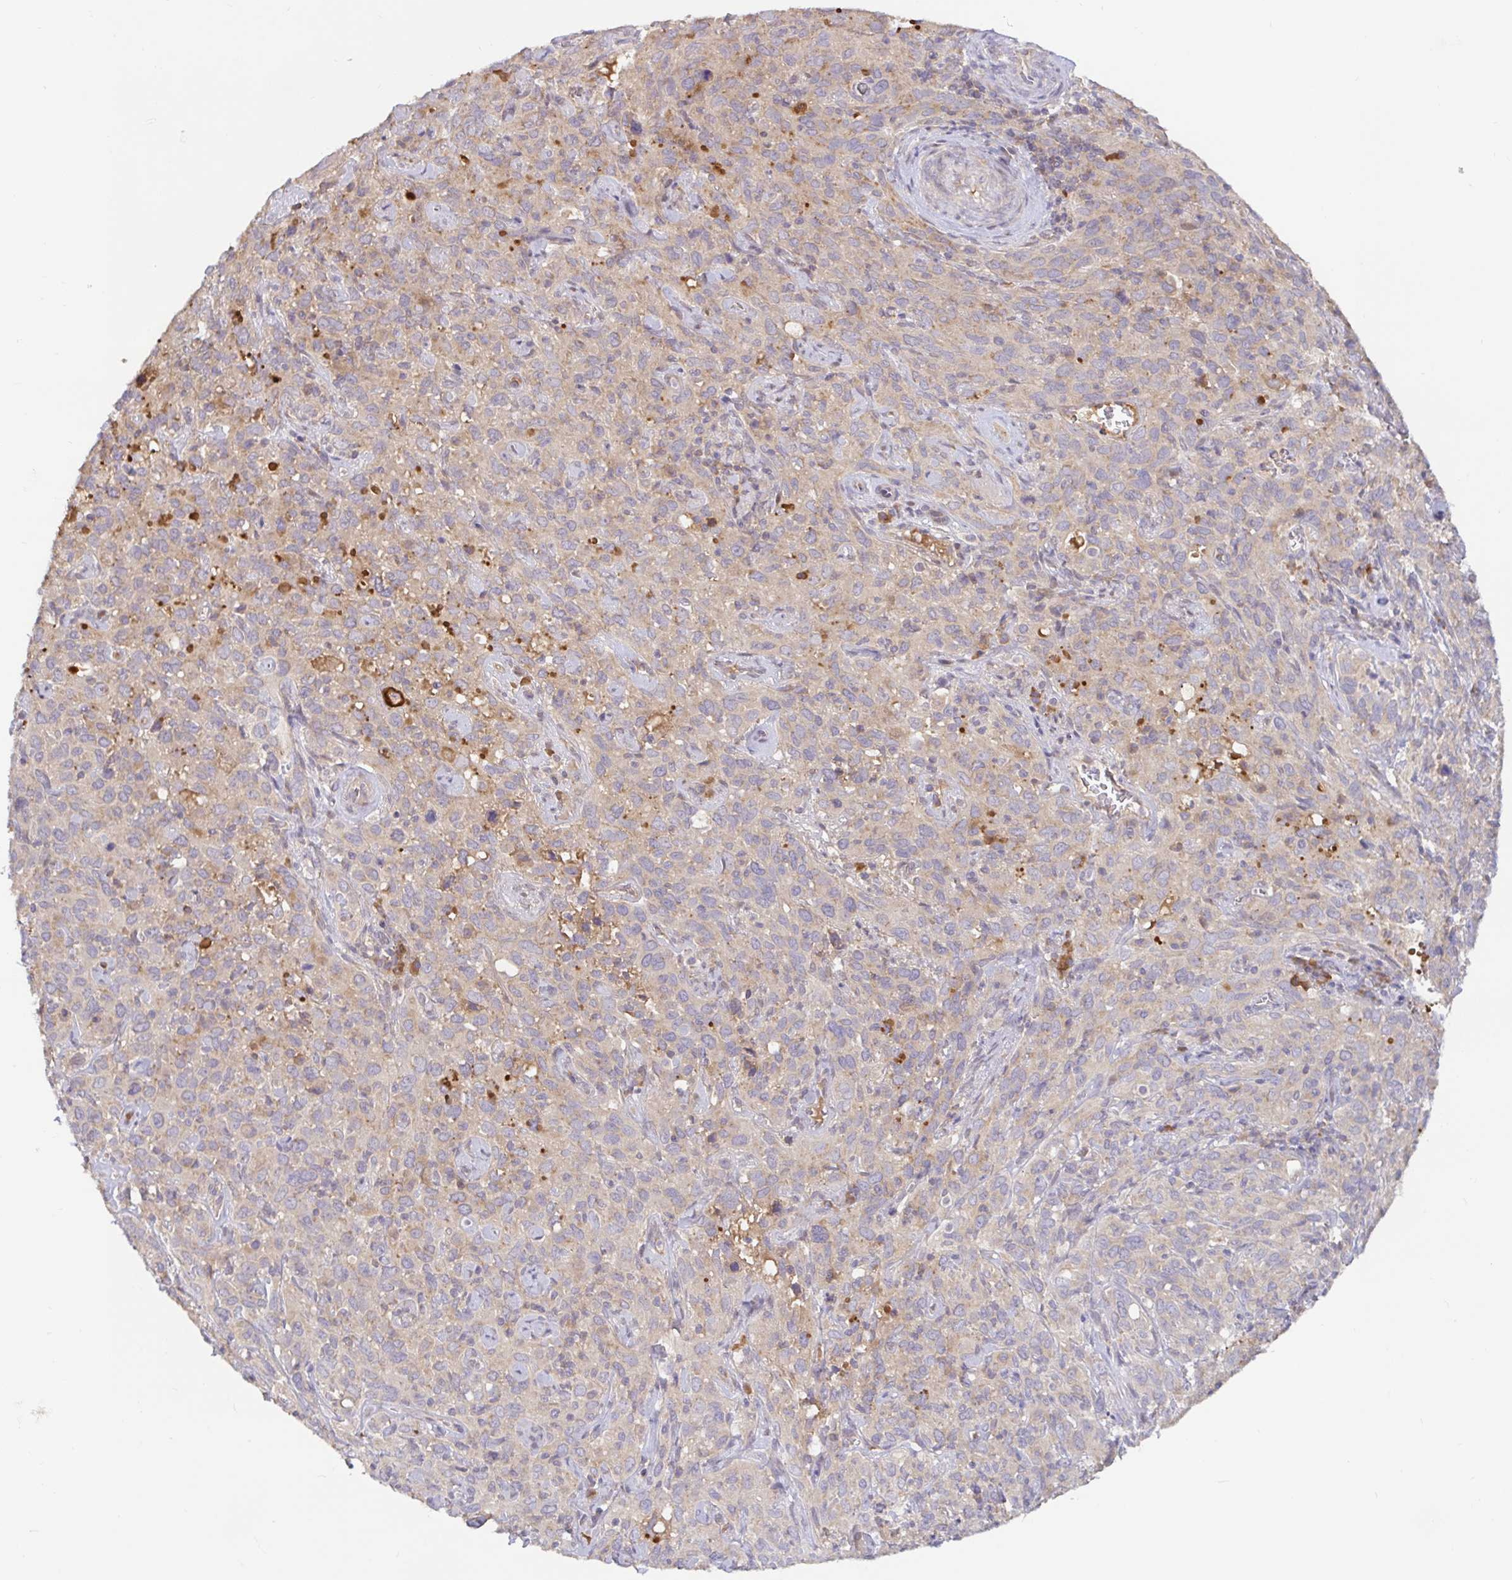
{"staining": {"intensity": "weak", "quantity": "<25%", "location": "cytoplasmic/membranous"}, "tissue": "cervical cancer", "cell_type": "Tumor cells", "image_type": "cancer", "snomed": [{"axis": "morphology", "description": "Normal tissue, NOS"}, {"axis": "morphology", "description": "Squamous cell carcinoma, NOS"}, {"axis": "topography", "description": "Cervix"}], "caption": "This photomicrograph is of squamous cell carcinoma (cervical) stained with immunohistochemistry to label a protein in brown with the nuclei are counter-stained blue. There is no expression in tumor cells. (DAB IHC with hematoxylin counter stain).", "gene": "LARP1", "patient": {"sex": "female", "age": 51}}